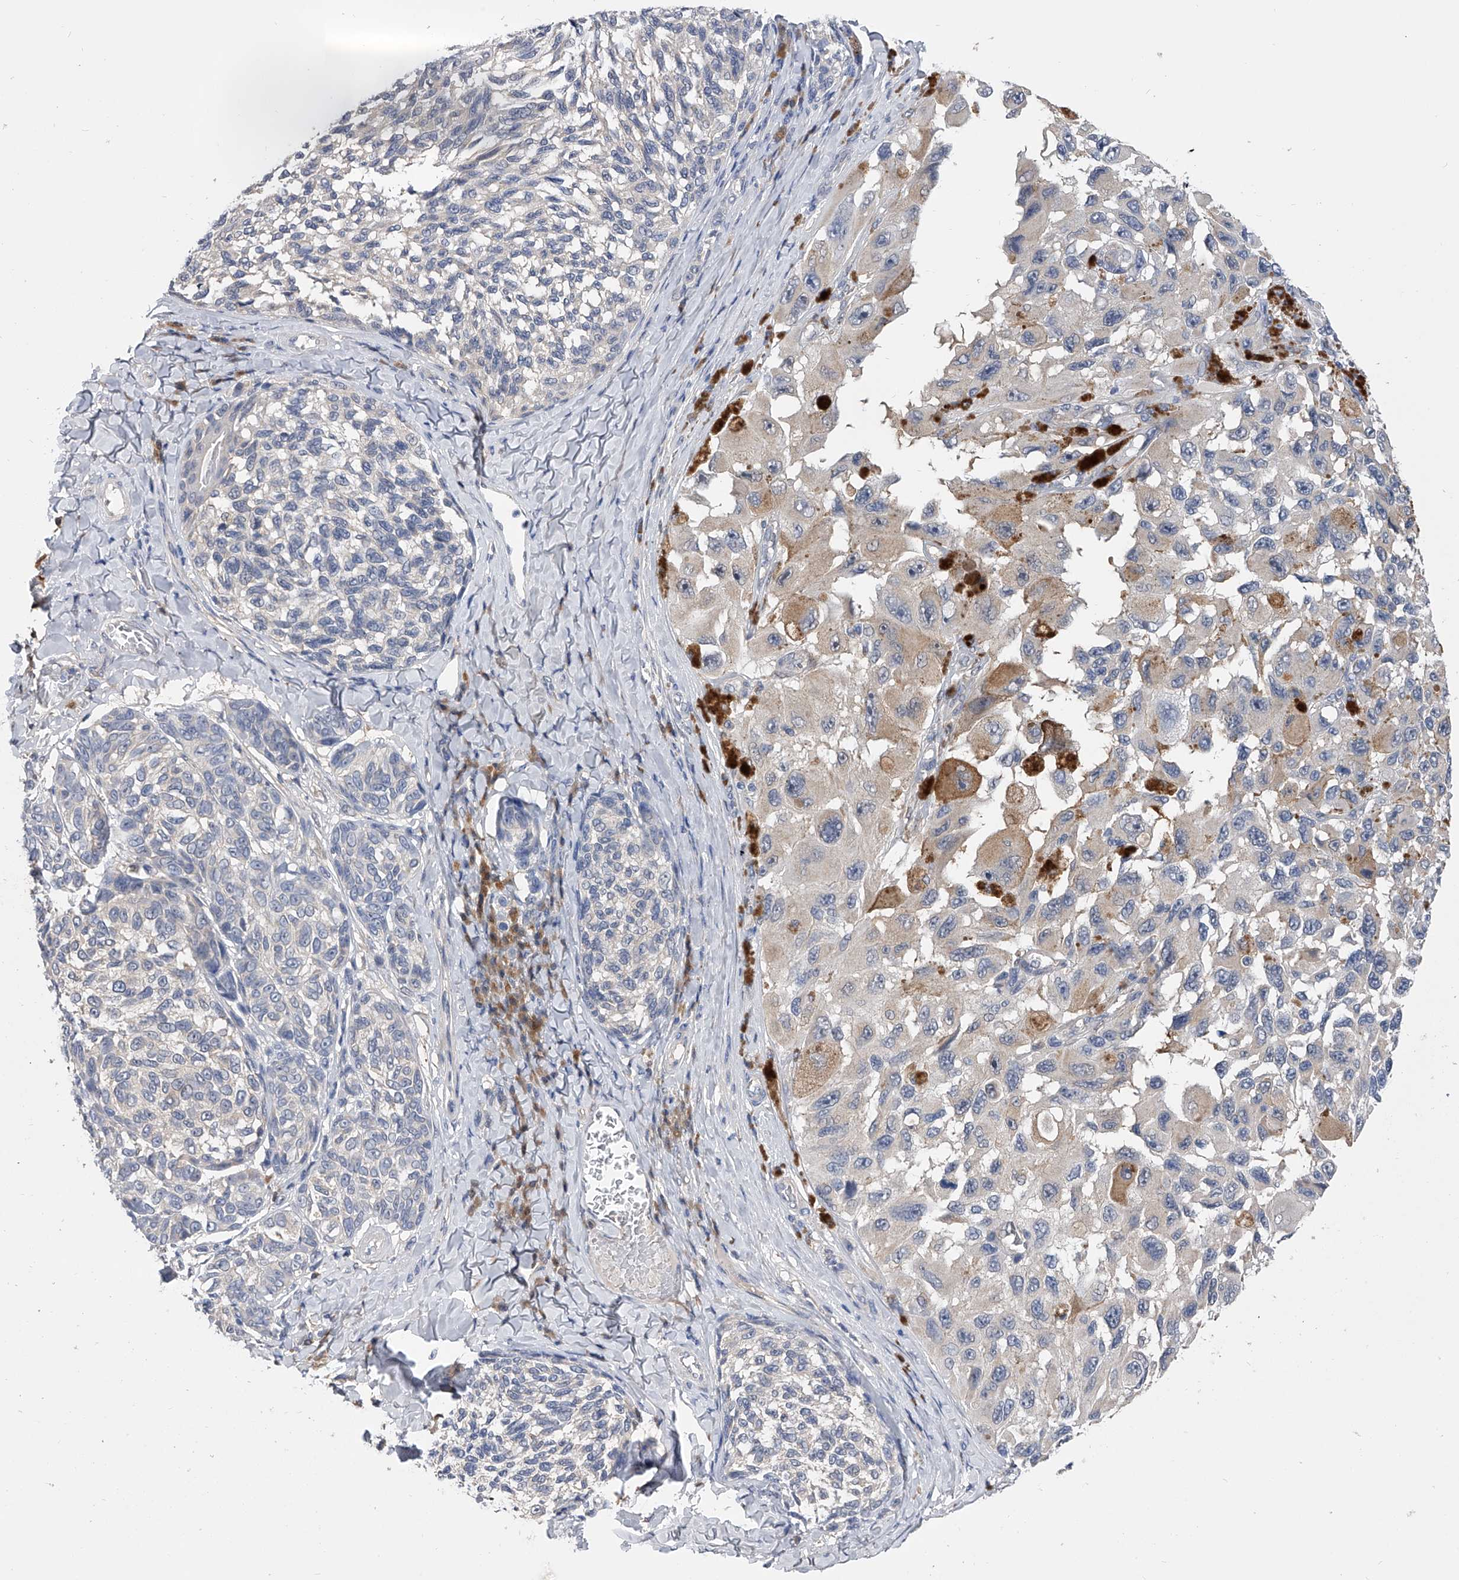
{"staining": {"intensity": "negative", "quantity": "none", "location": "none"}, "tissue": "melanoma", "cell_type": "Tumor cells", "image_type": "cancer", "snomed": [{"axis": "morphology", "description": "Malignant melanoma, NOS"}, {"axis": "topography", "description": "Skin"}], "caption": "Micrograph shows no protein staining in tumor cells of melanoma tissue. The staining is performed using DAB brown chromogen with nuclei counter-stained in using hematoxylin.", "gene": "PGM3", "patient": {"sex": "female", "age": 73}}